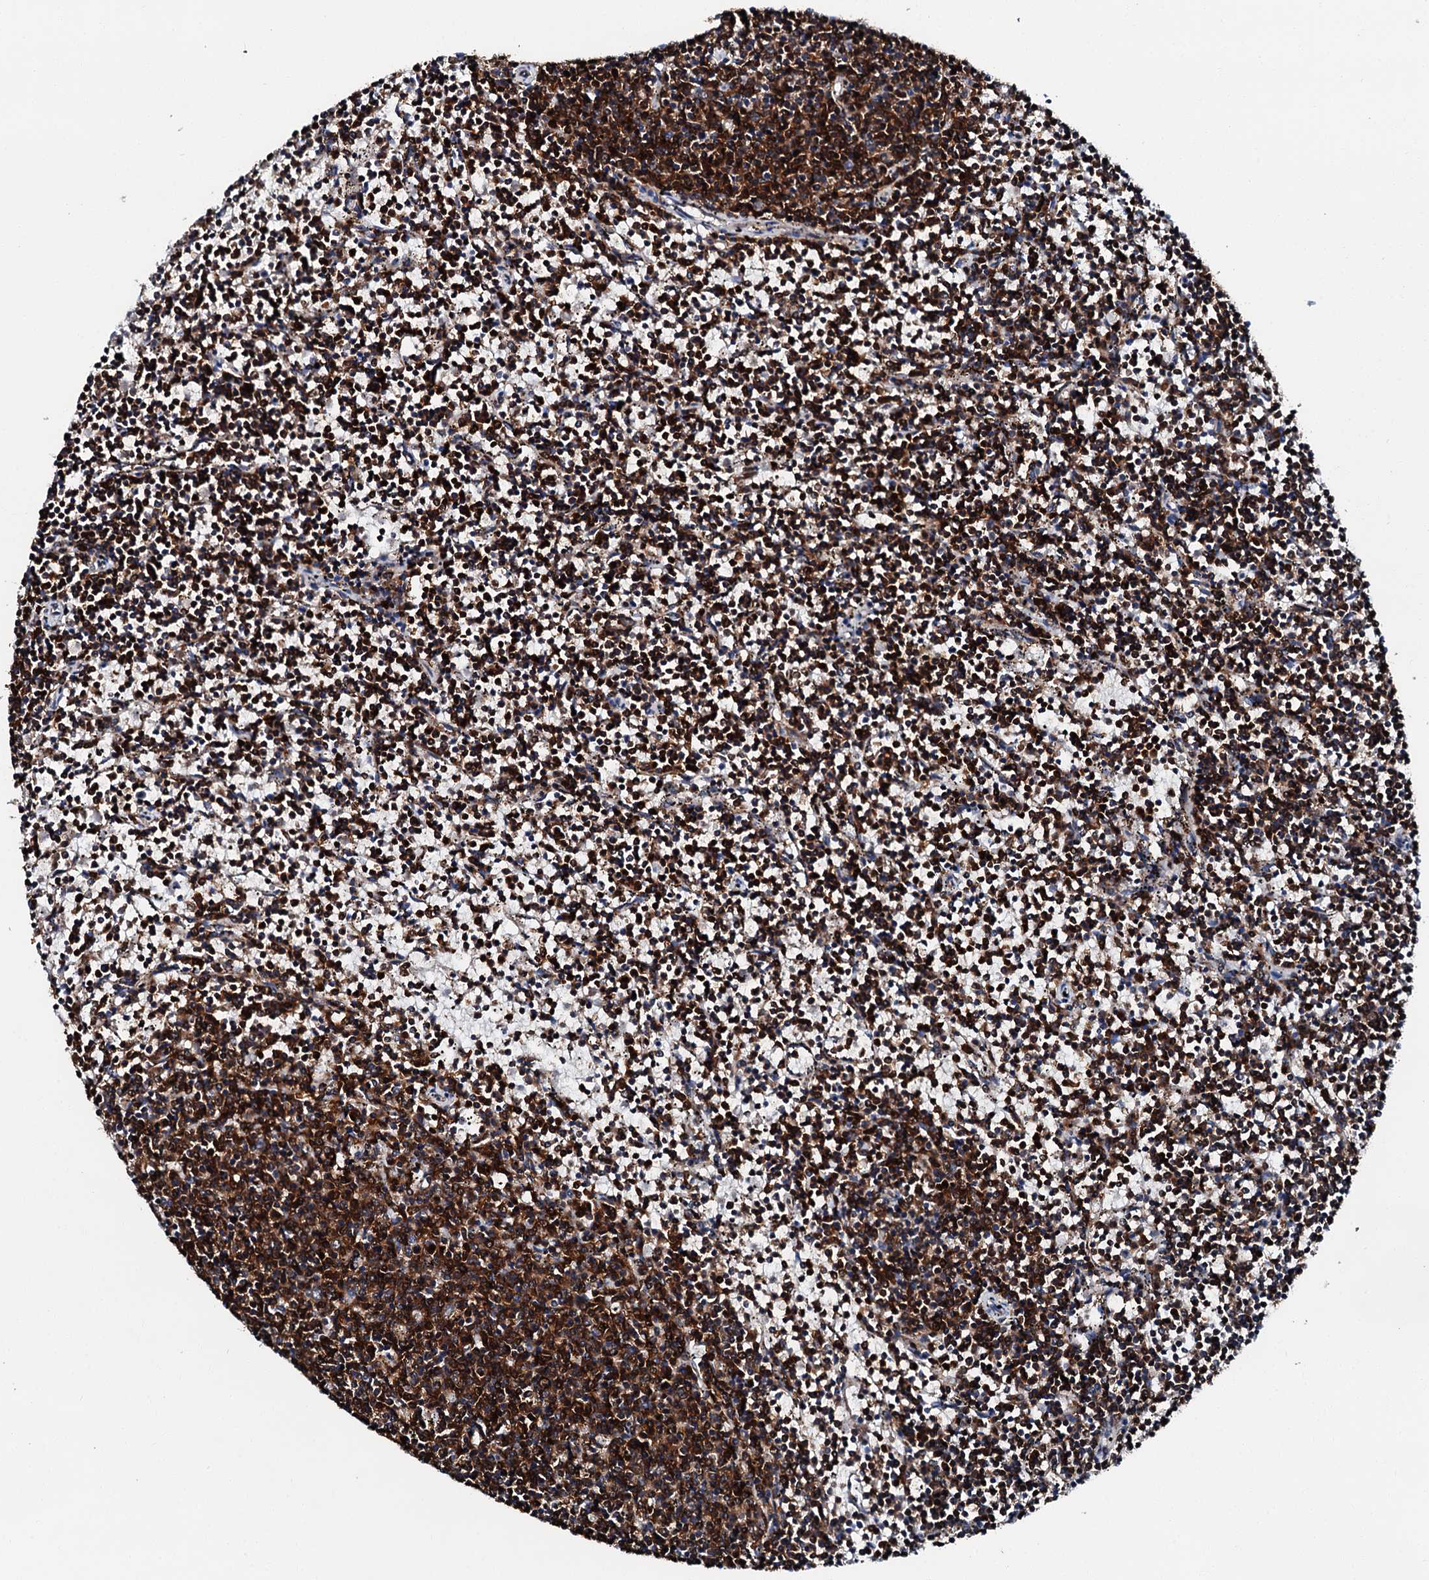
{"staining": {"intensity": "strong", "quantity": ">75%", "location": "cytoplasmic/membranous"}, "tissue": "lymphoma", "cell_type": "Tumor cells", "image_type": "cancer", "snomed": [{"axis": "morphology", "description": "Malignant lymphoma, non-Hodgkin's type, Low grade"}, {"axis": "topography", "description": "Spleen"}], "caption": "This photomicrograph displays immunohistochemistry (IHC) staining of human low-grade malignant lymphoma, non-Hodgkin's type, with high strong cytoplasmic/membranous positivity in approximately >75% of tumor cells.", "gene": "HADH", "patient": {"sex": "female", "age": 50}}